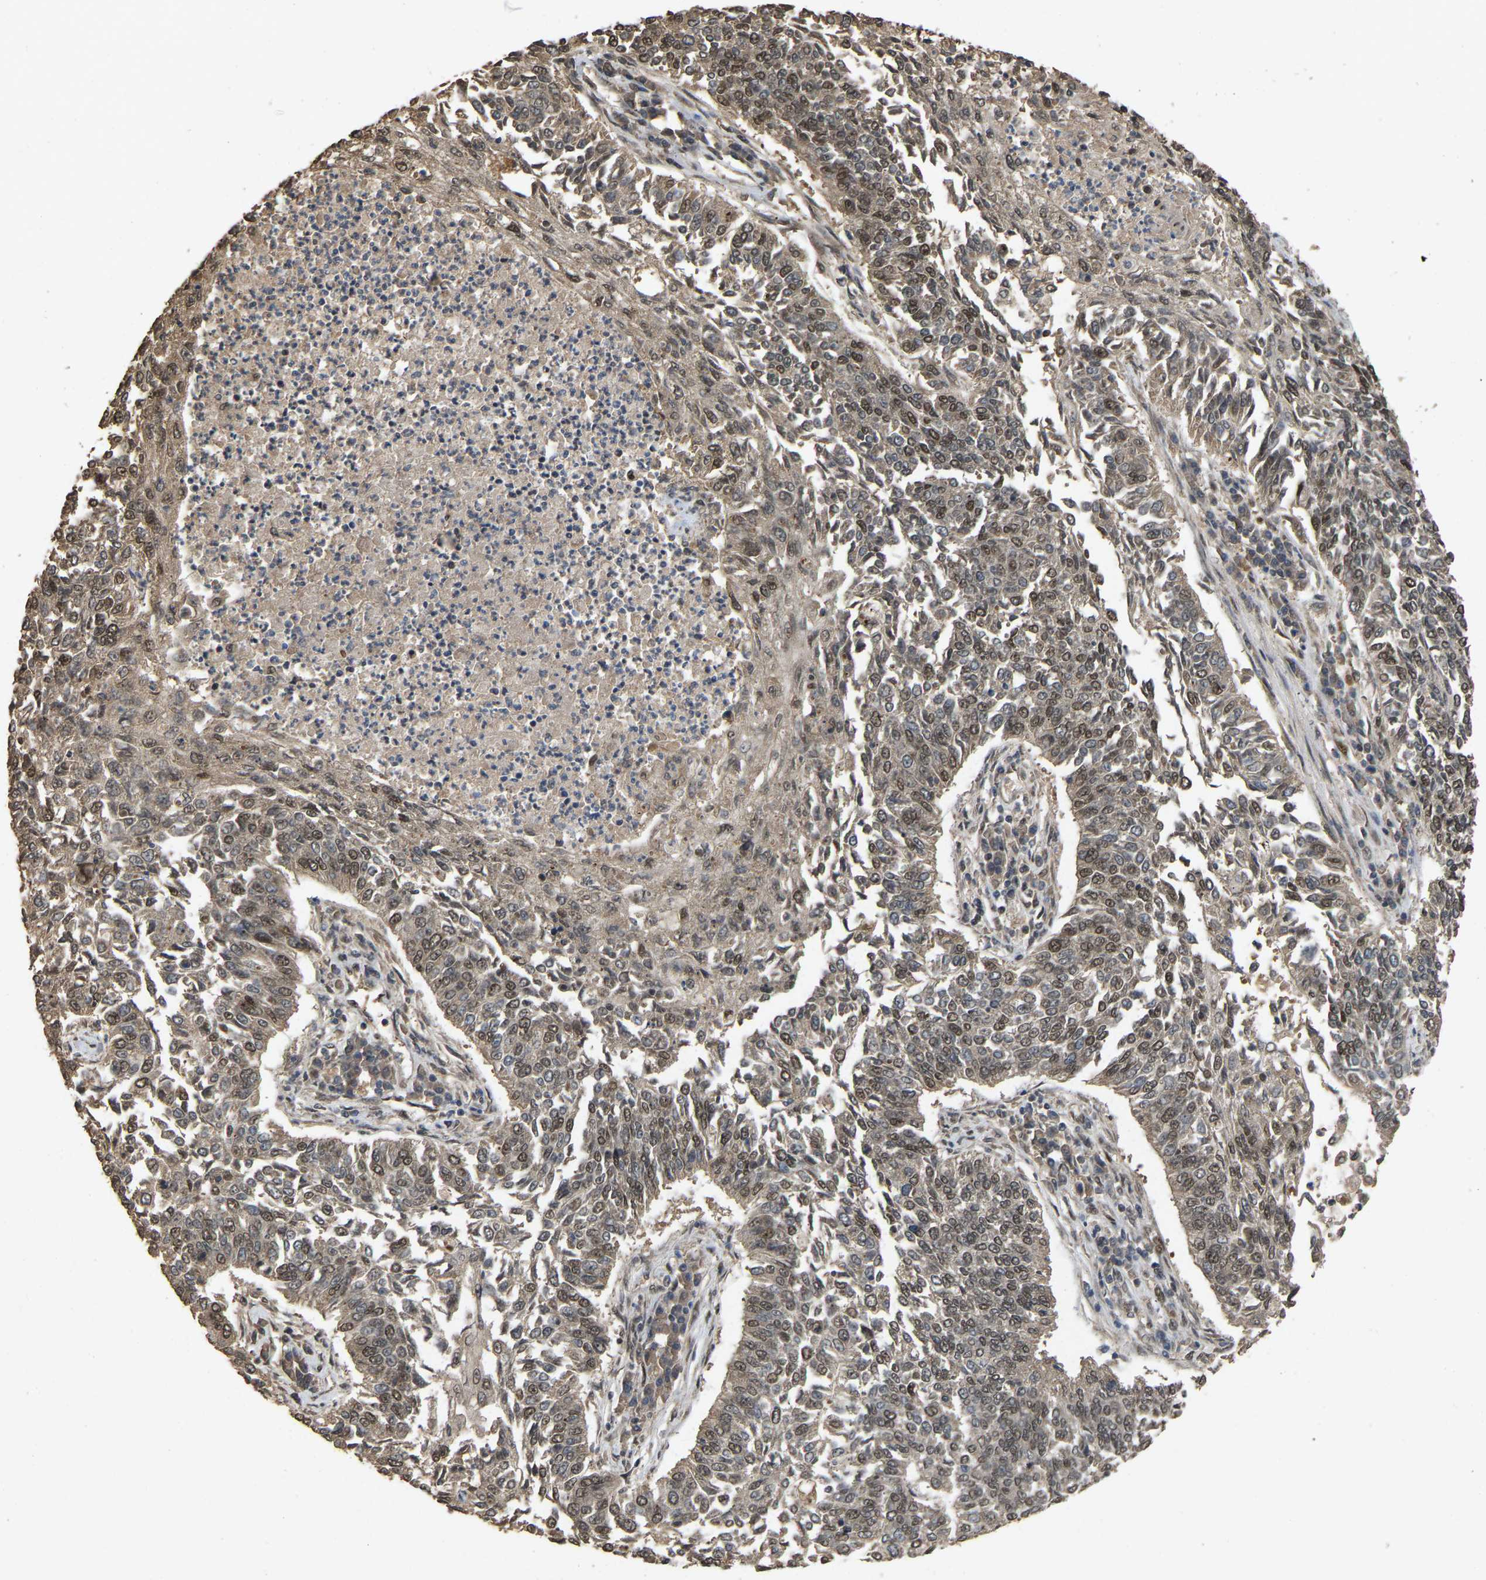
{"staining": {"intensity": "weak", "quantity": ">75%", "location": "nuclear"}, "tissue": "lung cancer", "cell_type": "Tumor cells", "image_type": "cancer", "snomed": [{"axis": "morphology", "description": "Normal tissue, NOS"}, {"axis": "morphology", "description": "Squamous cell carcinoma, NOS"}, {"axis": "topography", "description": "Cartilage tissue"}, {"axis": "topography", "description": "Bronchus"}, {"axis": "topography", "description": "Lung"}], "caption": "The micrograph displays staining of lung squamous cell carcinoma, revealing weak nuclear protein expression (brown color) within tumor cells. (DAB = brown stain, brightfield microscopy at high magnification).", "gene": "ARHGAP23", "patient": {"sex": "female", "age": 49}}